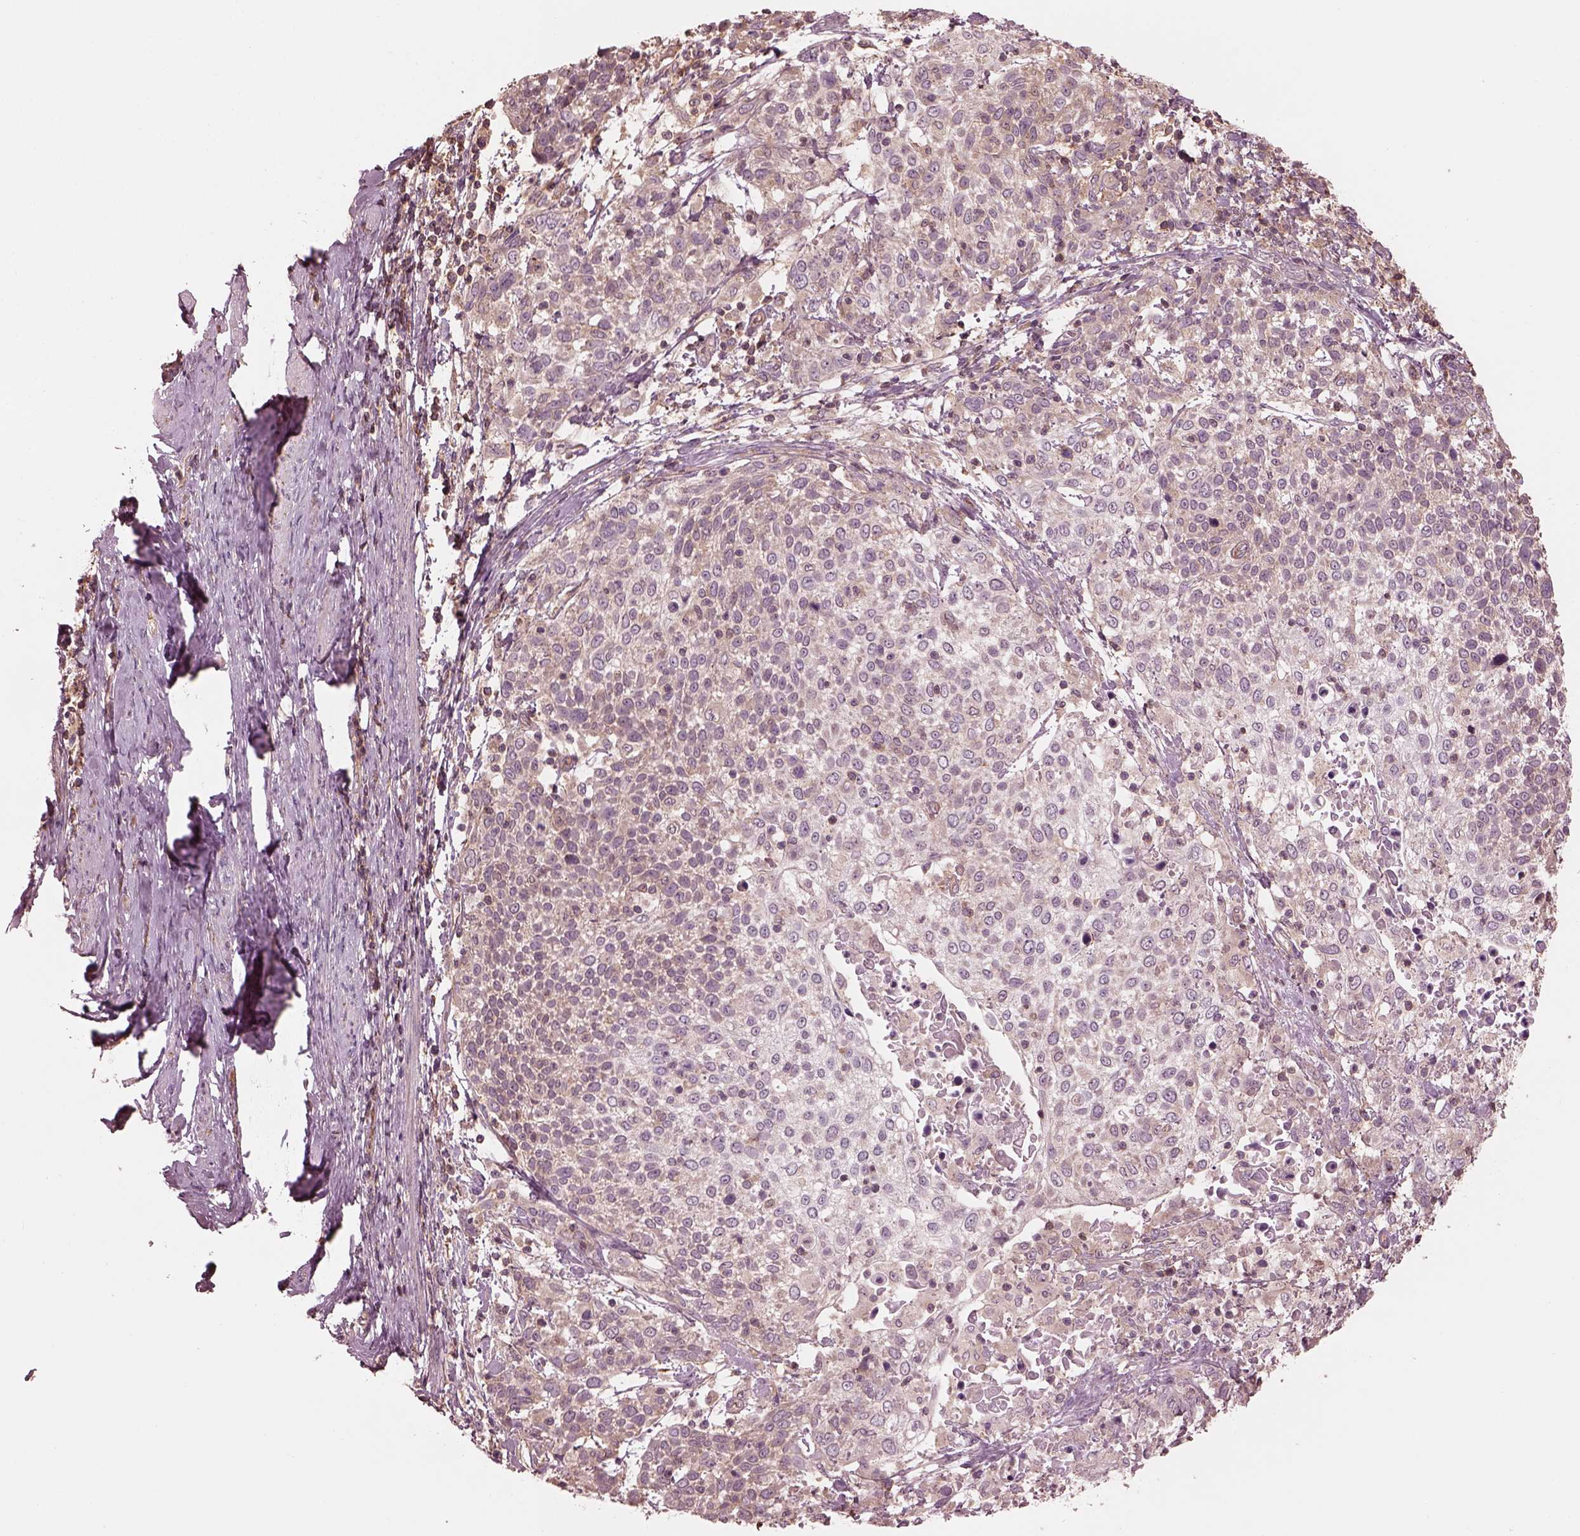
{"staining": {"intensity": "weak", "quantity": "25%-75%", "location": "cytoplasmic/membranous"}, "tissue": "cervical cancer", "cell_type": "Tumor cells", "image_type": "cancer", "snomed": [{"axis": "morphology", "description": "Squamous cell carcinoma, NOS"}, {"axis": "topography", "description": "Cervix"}], "caption": "This is a histology image of IHC staining of cervical squamous cell carcinoma, which shows weak expression in the cytoplasmic/membranous of tumor cells.", "gene": "STK33", "patient": {"sex": "female", "age": 61}}